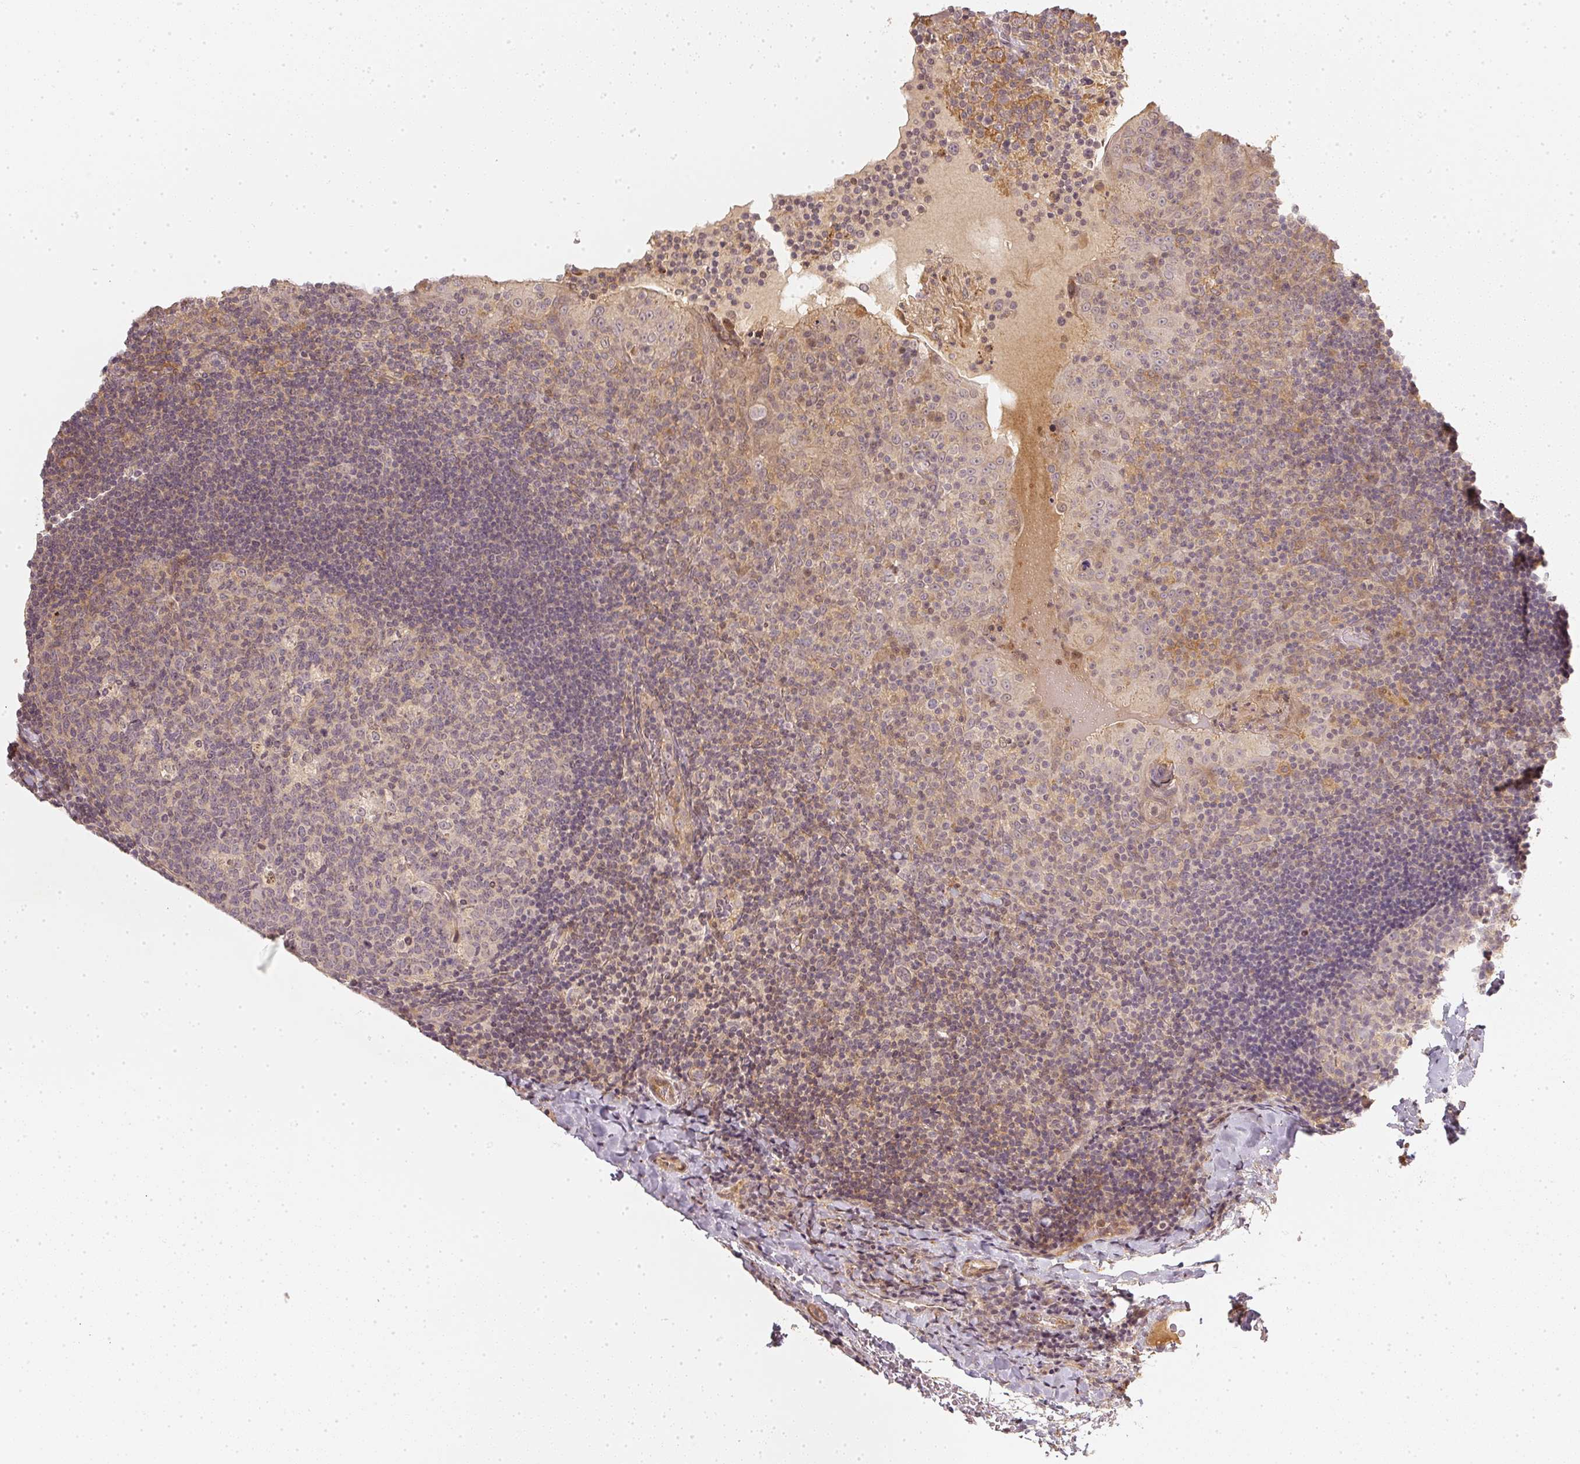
{"staining": {"intensity": "negative", "quantity": "none", "location": "none"}, "tissue": "tonsil", "cell_type": "Germinal center cells", "image_type": "normal", "snomed": [{"axis": "morphology", "description": "Normal tissue, NOS"}, {"axis": "topography", "description": "Tonsil"}], "caption": "Immunohistochemistry (IHC) of unremarkable human tonsil displays no positivity in germinal center cells. The staining is performed using DAB (3,3'-diaminobenzidine) brown chromogen with nuclei counter-stained in using hematoxylin.", "gene": "SERPINE1", "patient": {"sex": "male", "age": 17}}